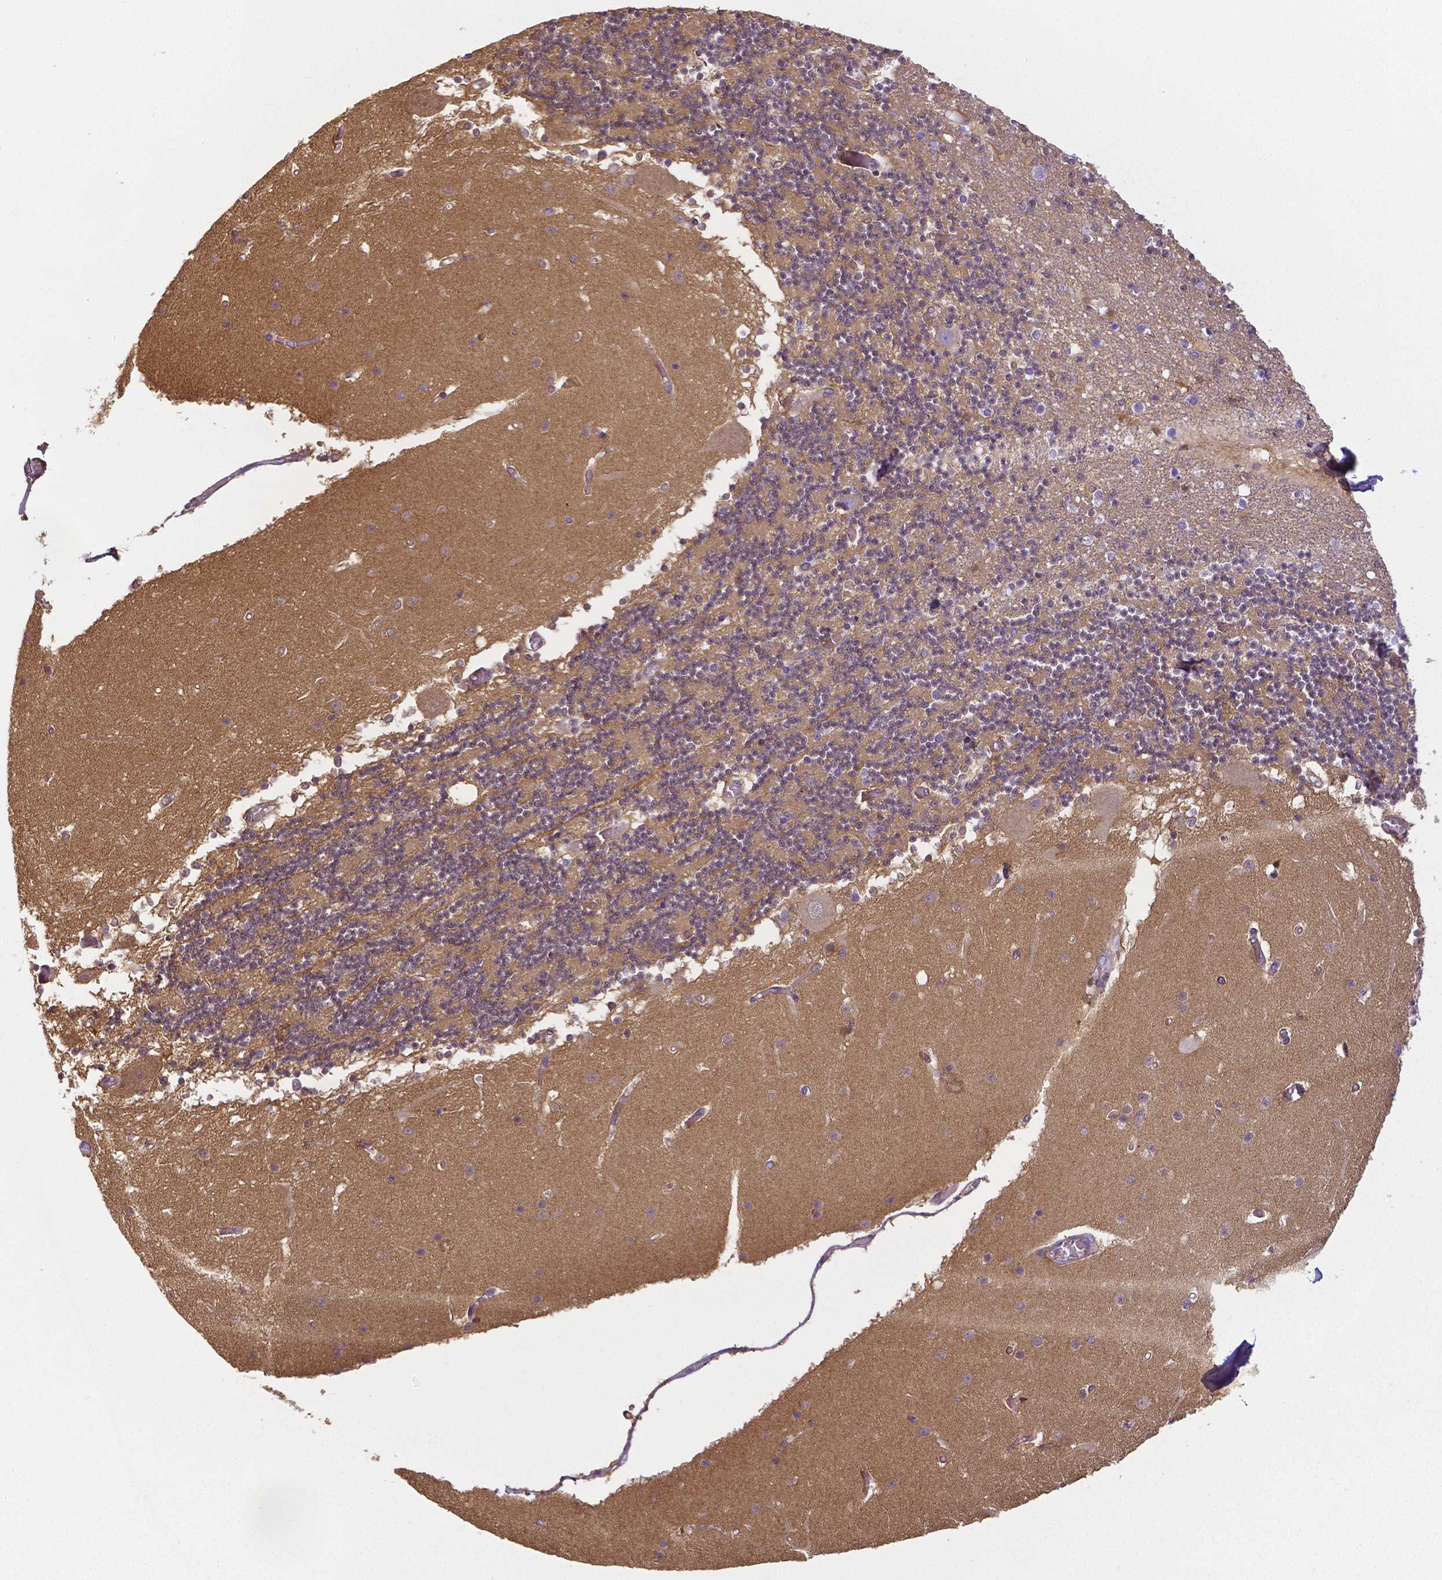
{"staining": {"intensity": "moderate", "quantity": "25%-75%", "location": "cytoplasmic/membranous"}, "tissue": "cerebellum", "cell_type": "Cells in granular layer", "image_type": "normal", "snomed": [{"axis": "morphology", "description": "Normal tissue, NOS"}, {"axis": "topography", "description": "Cerebellum"}], "caption": "Cells in granular layer display medium levels of moderate cytoplasmic/membranous positivity in approximately 25%-75% of cells in unremarkable cerebellum. (Brightfield microscopy of DAB IHC at high magnification).", "gene": "CRMP1", "patient": {"sex": "female", "age": 28}}